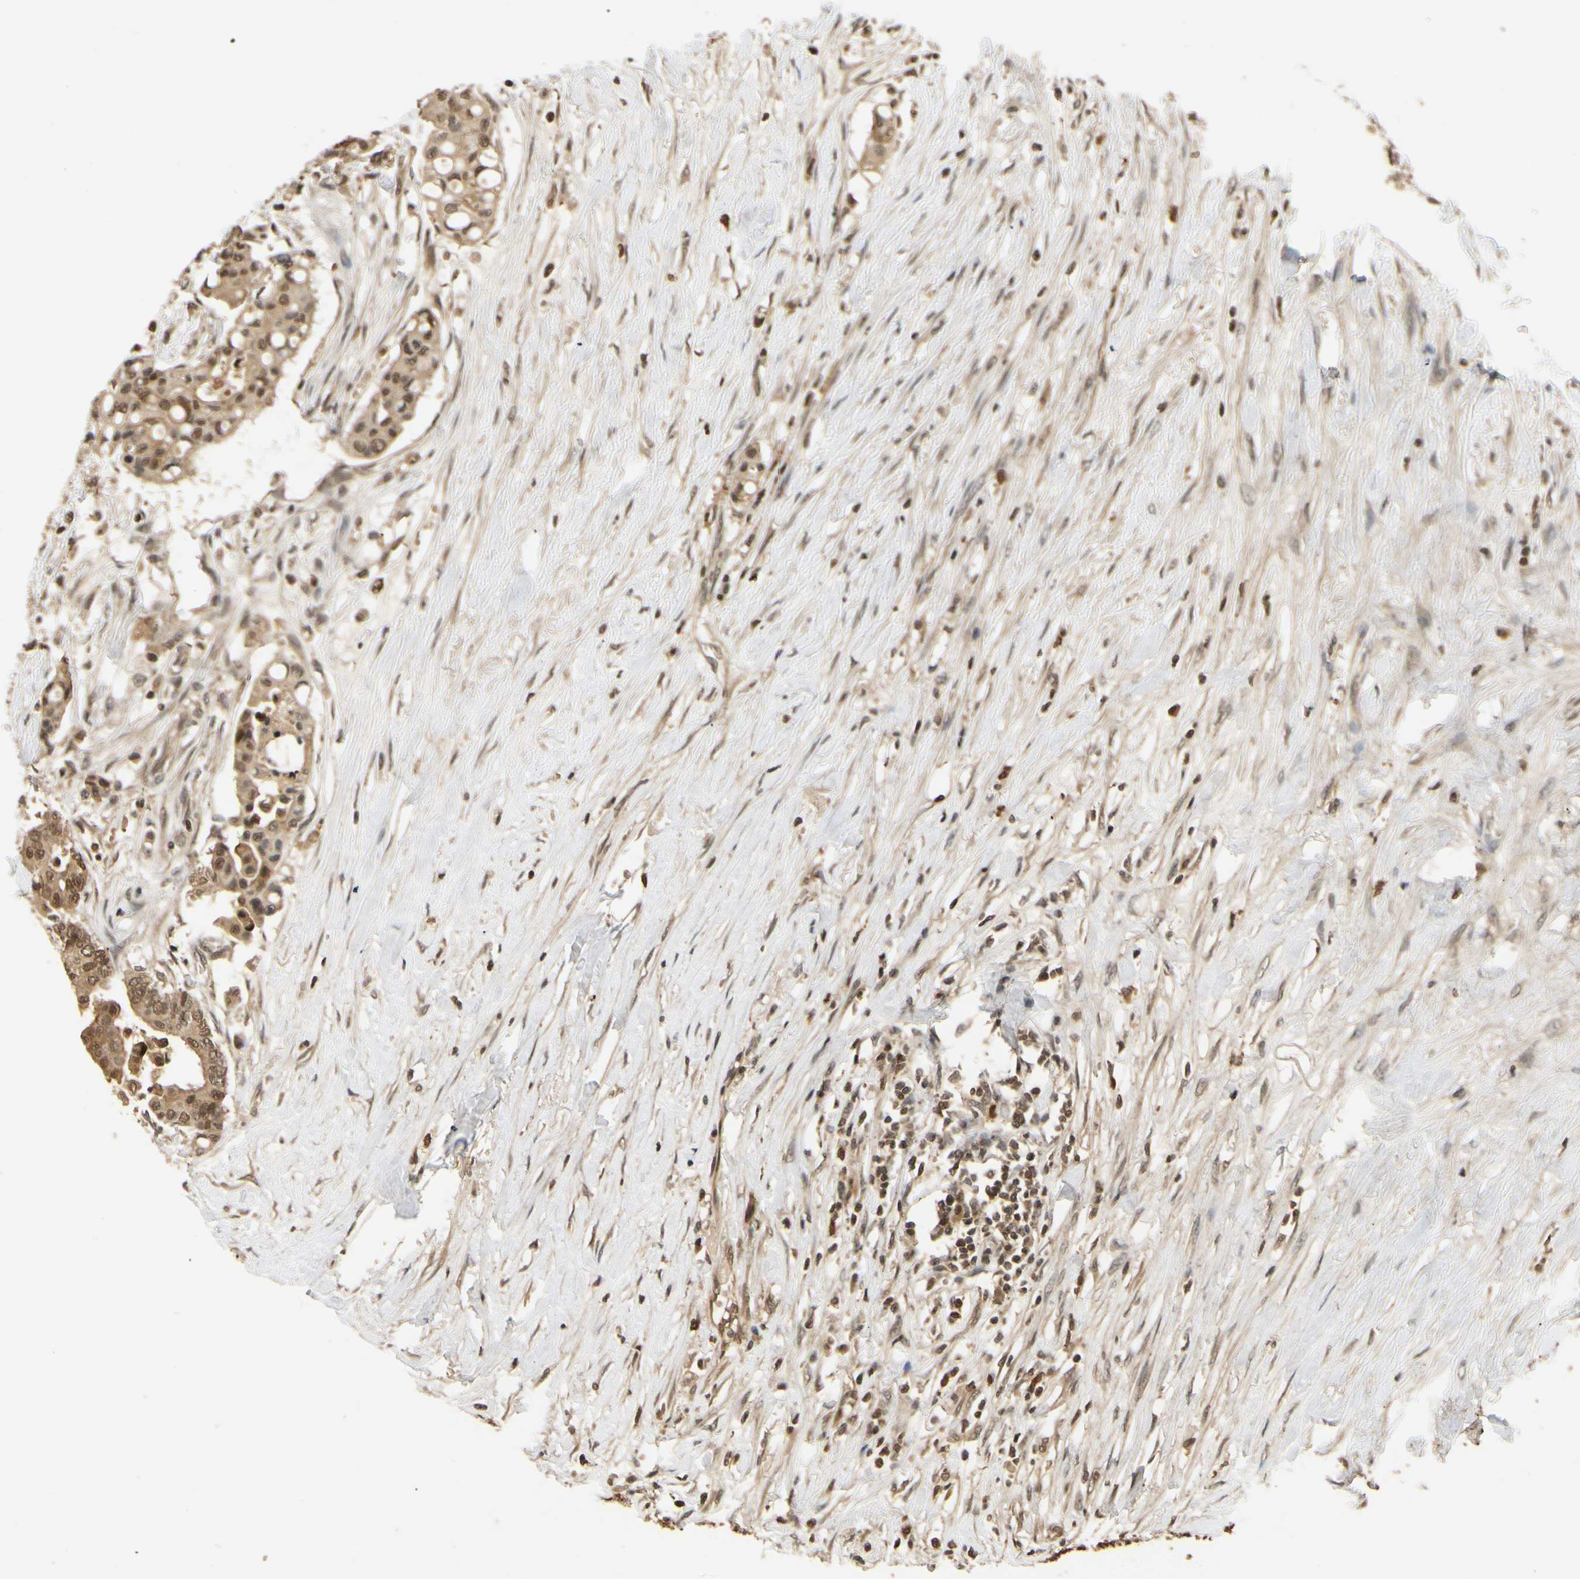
{"staining": {"intensity": "weak", "quantity": ">75%", "location": "cytoplasmic/membranous"}, "tissue": "colorectal cancer", "cell_type": "Tumor cells", "image_type": "cancer", "snomed": [{"axis": "morphology", "description": "Normal tissue, NOS"}, {"axis": "morphology", "description": "Adenocarcinoma, NOS"}, {"axis": "topography", "description": "Colon"}], "caption": "Weak cytoplasmic/membranous protein staining is seen in approximately >75% of tumor cells in adenocarcinoma (colorectal).", "gene": "SOD1", "patient": {"sex": "male", "age": 82}}